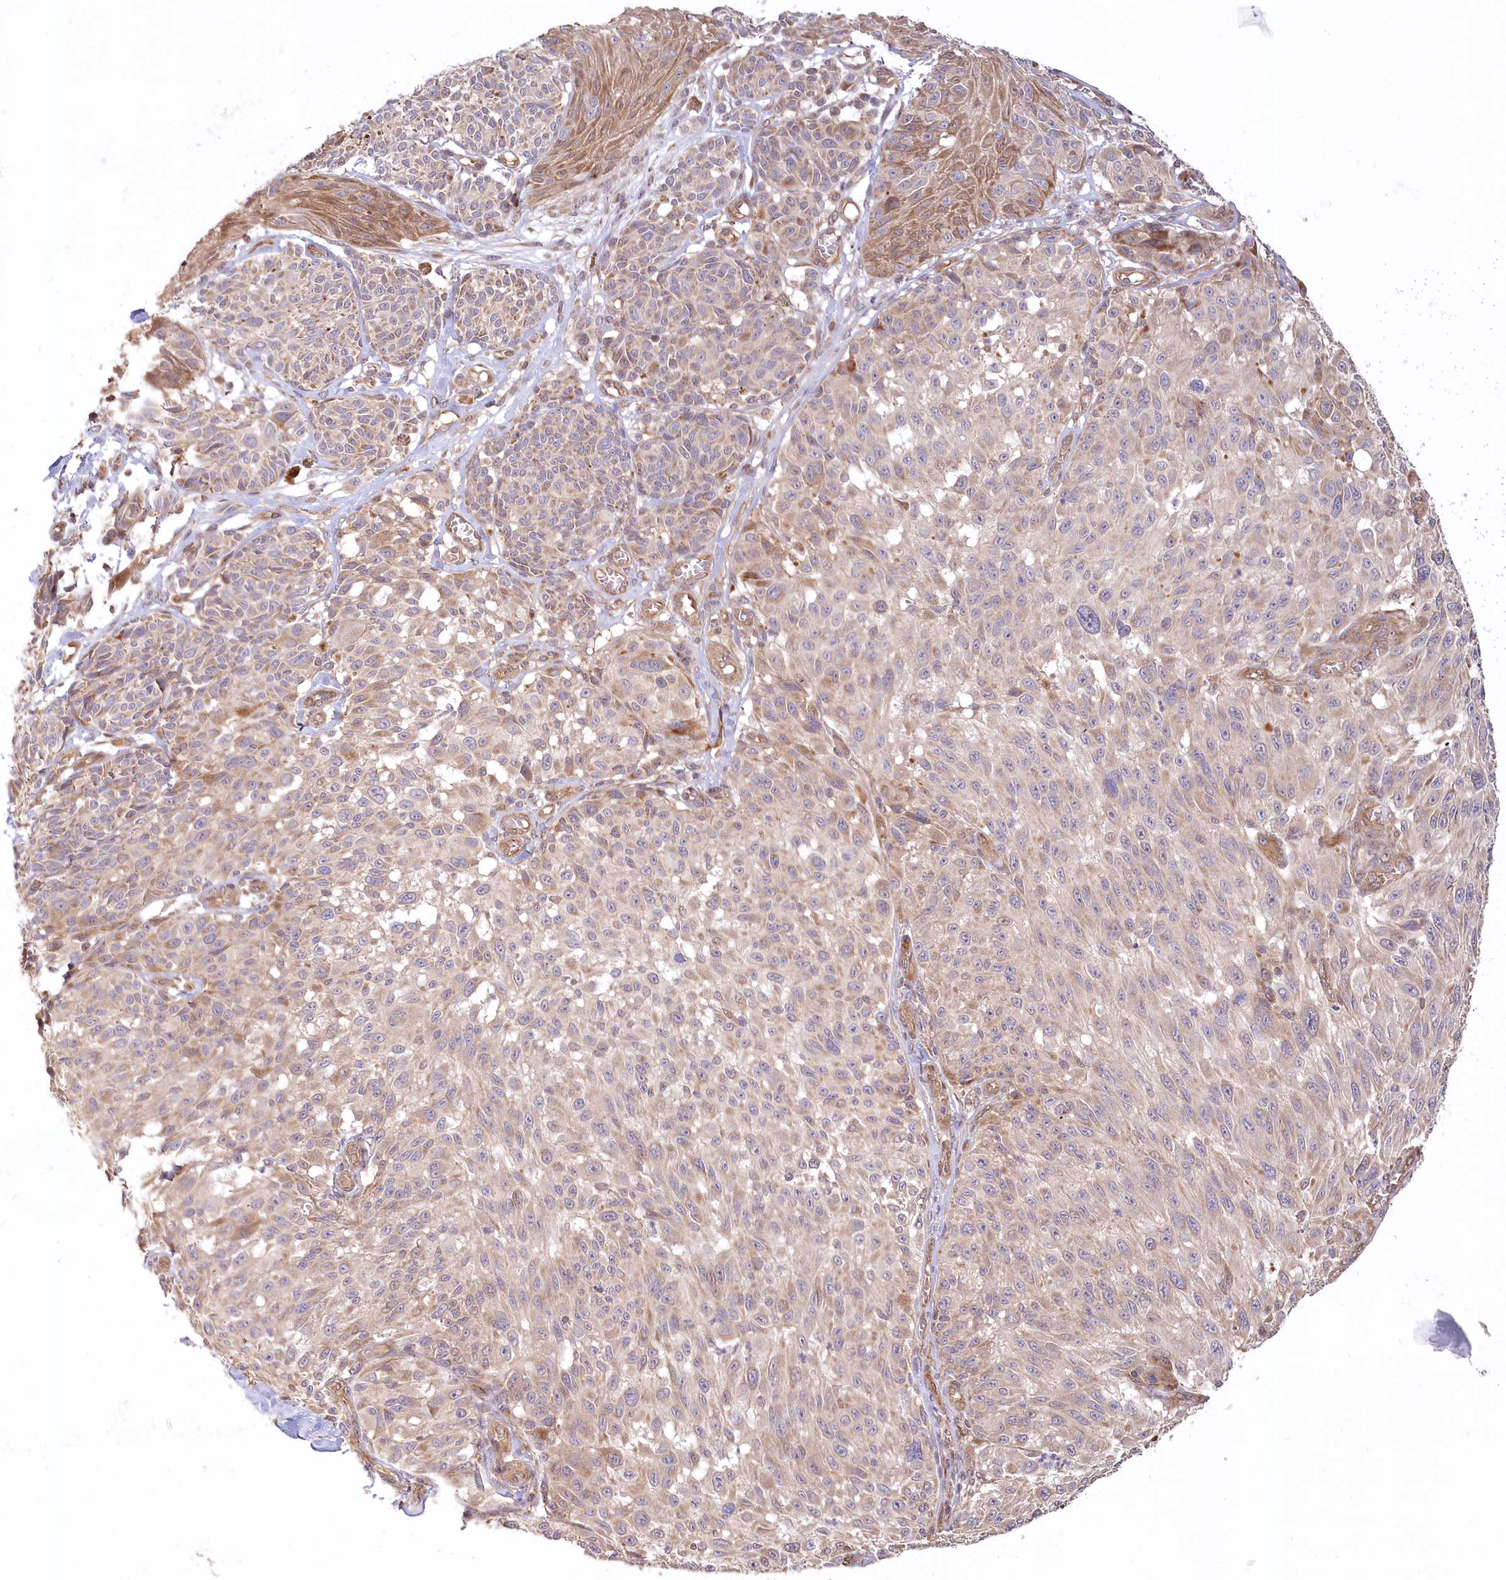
{"staining": {"intensity": "moderate", "quantity": "<25%", "location": "cytoplasmic/membranous,nuclear"}, "tissue": "melanoma", "cell_type": "Tumor cells", "image_type": "cancer", "snomed": [{"axis": "morphology", "description": "Malignant melanoma, NOS"}, {"axis": "topography", "description": "Skin"}], "caption": "Malignant melanoma tissue demonstrates moderate cytoplasmic/membranous and nuclear positivity in about <25% of tumor cells", "gene": "CEP70", "patient": {"sex": "male", "age": 83}}